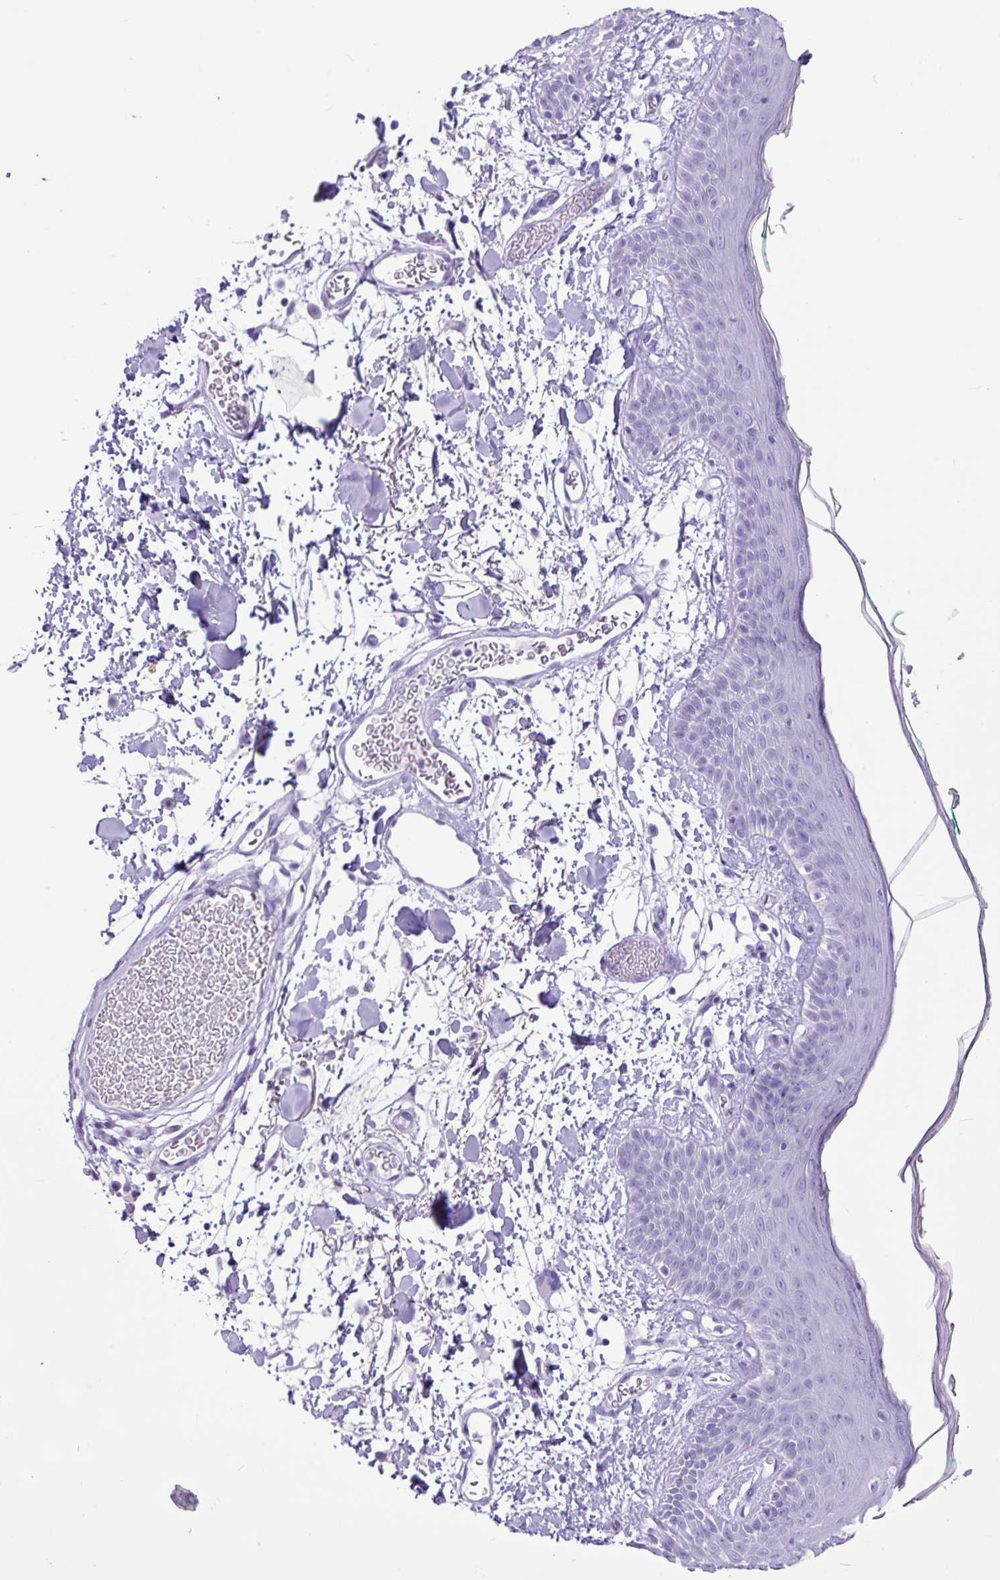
{"staining": {"intensity": "negative", "quantity": "none", "location": "none"}, "tissue": "skin", "cell_type": "Fibroblasts", "image_type": "normal", "snomed": [{"axis": "morphology", "description": "Normal tissue, NOS"}, {"axis": "topography", "description": "Skin"}], "caption": "DAB (3,3'-diaminobenzidine) immunohistochemical staining of normal skin reveals no significant staining in fibroblasts.", "gene": "CKMT2", "patient": {"sex": "male", "age": 79}}